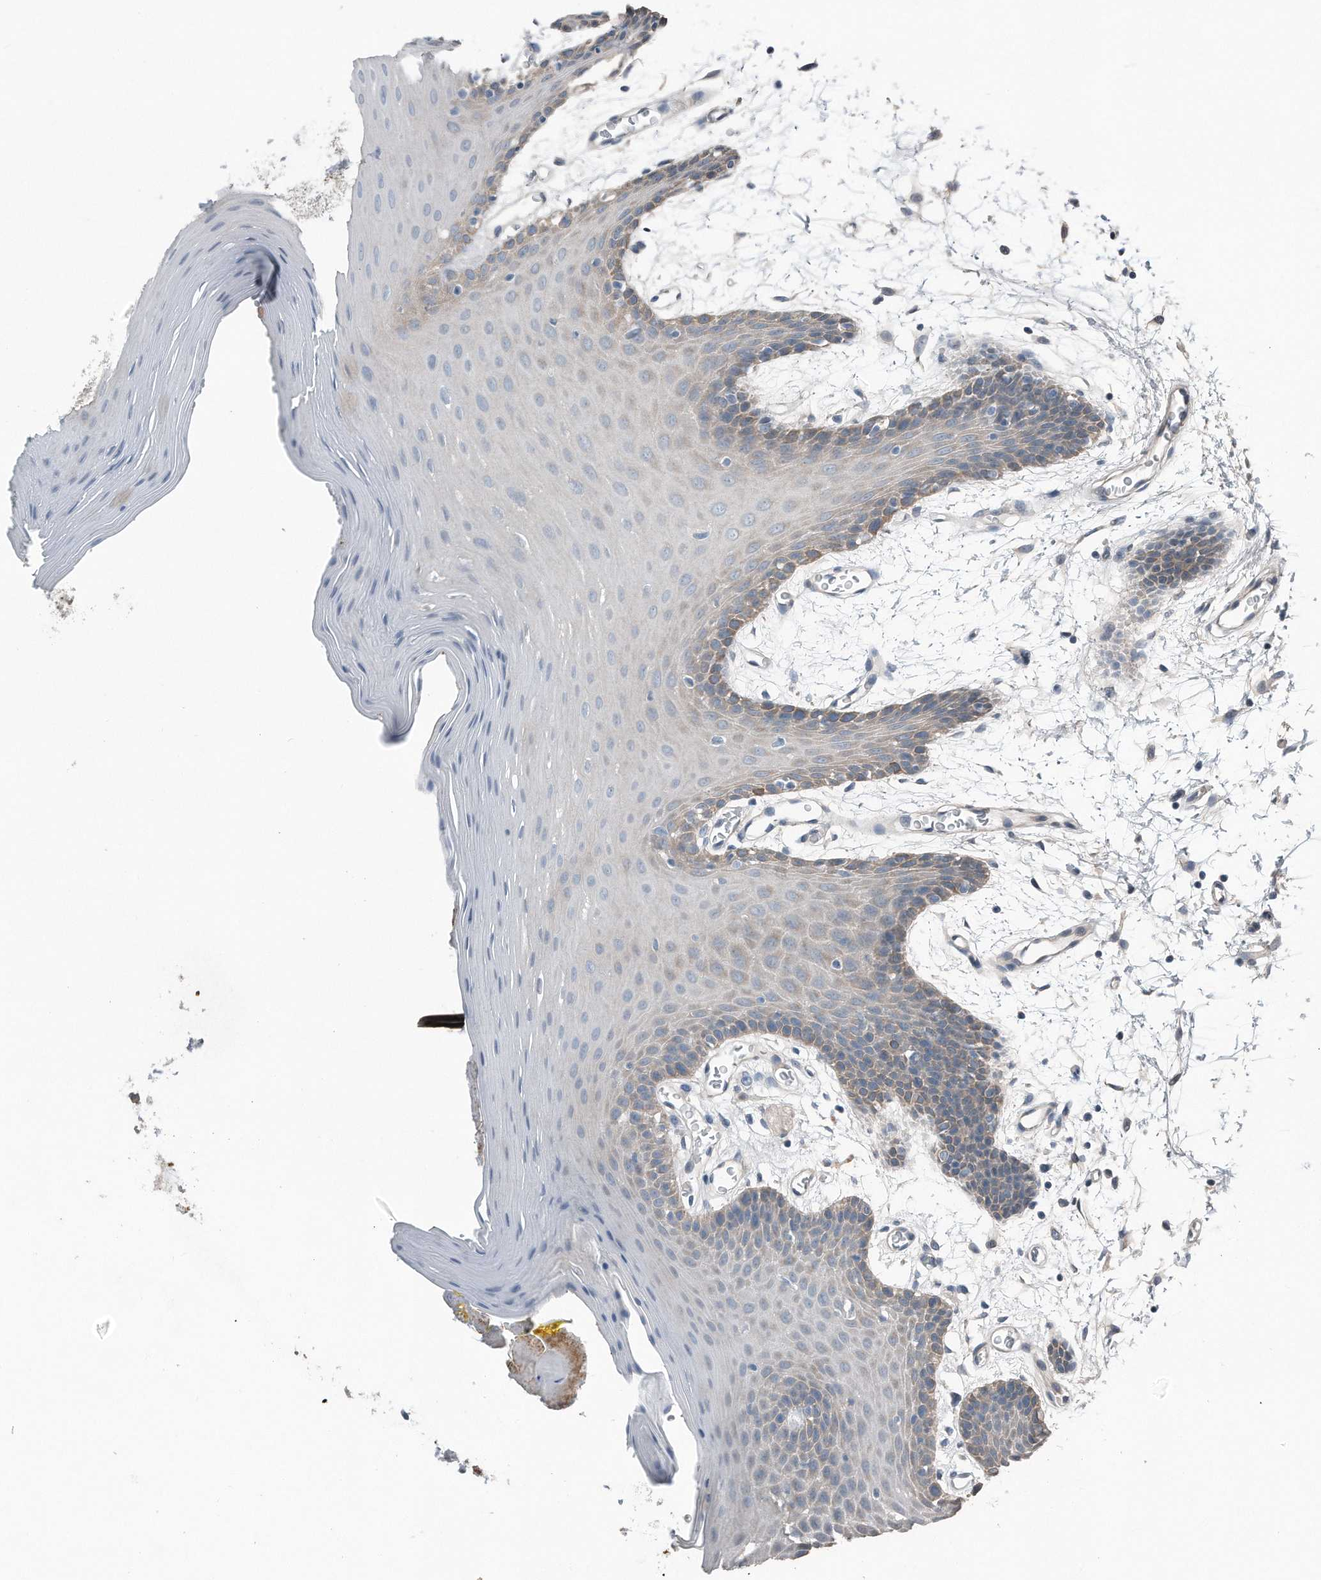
{"staining": {"intensity": "moderate", "quantity": "<25%", "location": "cytoplasmic/membranous"}, "tissue": "oral mucosa", "cell_type": "Squamous epithelial cells", "image_type": "normal", "snomed": [{"axis": "morphology", "description": "Normal tissue, NOS"}, {"axis": "morphology", "description": "Squamous cell carcinoma, NOS"}, {"axis": "topography", "description": "Skeletal muscle"}, {"axis": "topography", "description": "Oral tissue"}, {"axis": "topography", "description": "Salivary gland"}, {"axis": "topography", "description": "Head-Neck"}], "caption": "An immunohistochemistry histopathology image of benign tissue is shown. Protein staining in brown highlights moderate cytoplasmic/membranous positivity in oral mucosa within squamous epithelial cells. The staining is performed using DAB (3,3'-diaminobenzidine) brown chromogen to label protein expression. The nuclei are counter-stained blue using hematoxylin.", "gene": "YRDC", "patient": {"sex": "male", "age": 54}}